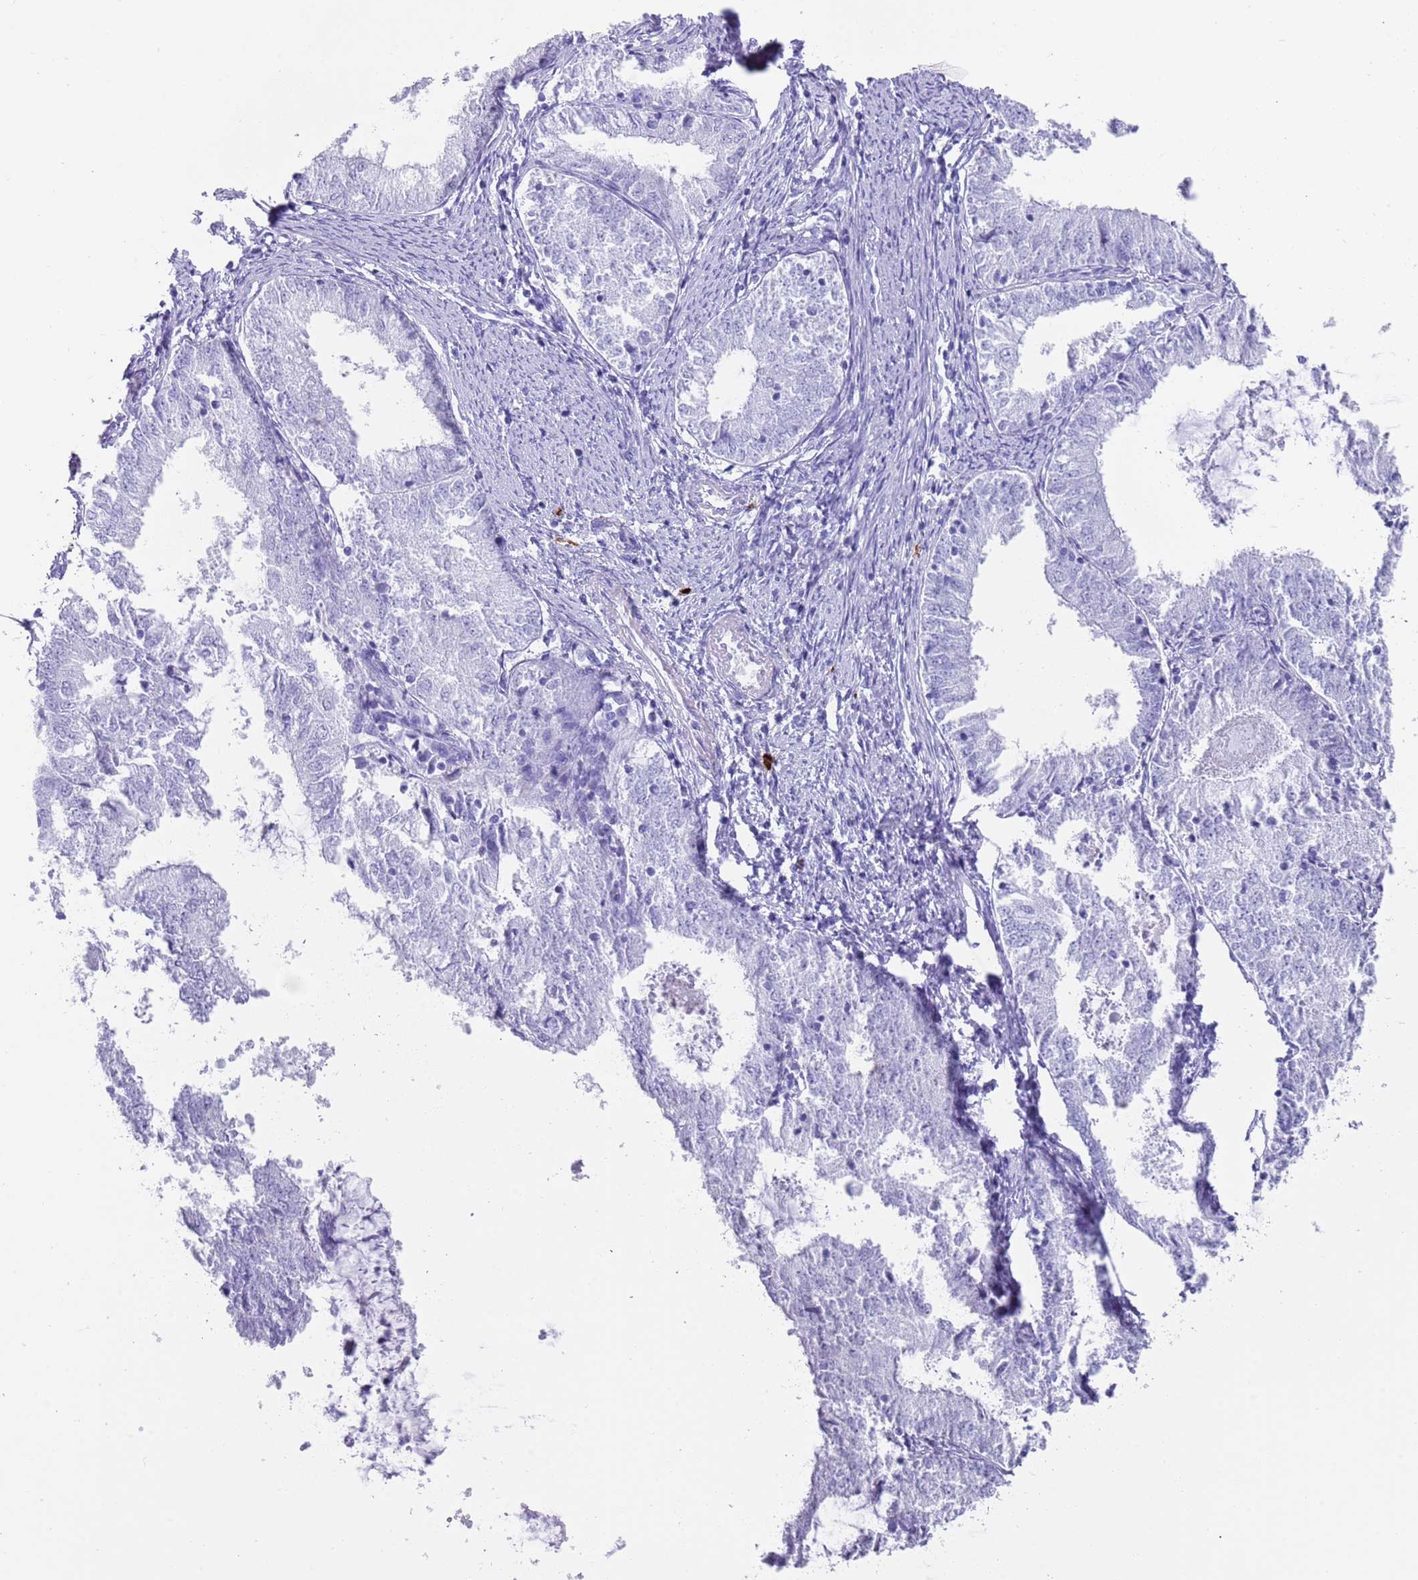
{"staining": {"intensity": "negative", "quantity": "none", "location": "none"}, "tissue": "endometrial cancer", "cell_type": "Tumor cells", "image_type": "cancer", "snomed": [{"axis": "morphology", "description": "Adenocarcinoma, NOS"}, {"axis": "topography", "description": "Endometrium"}], "caption": "This is an immunohistochemistry histopathology image of adenocarcinoma (endometrial). There is no positivity in tumor cells.", "gene": "MYADML2", "patient": {"sex": "female", "age": 57}}